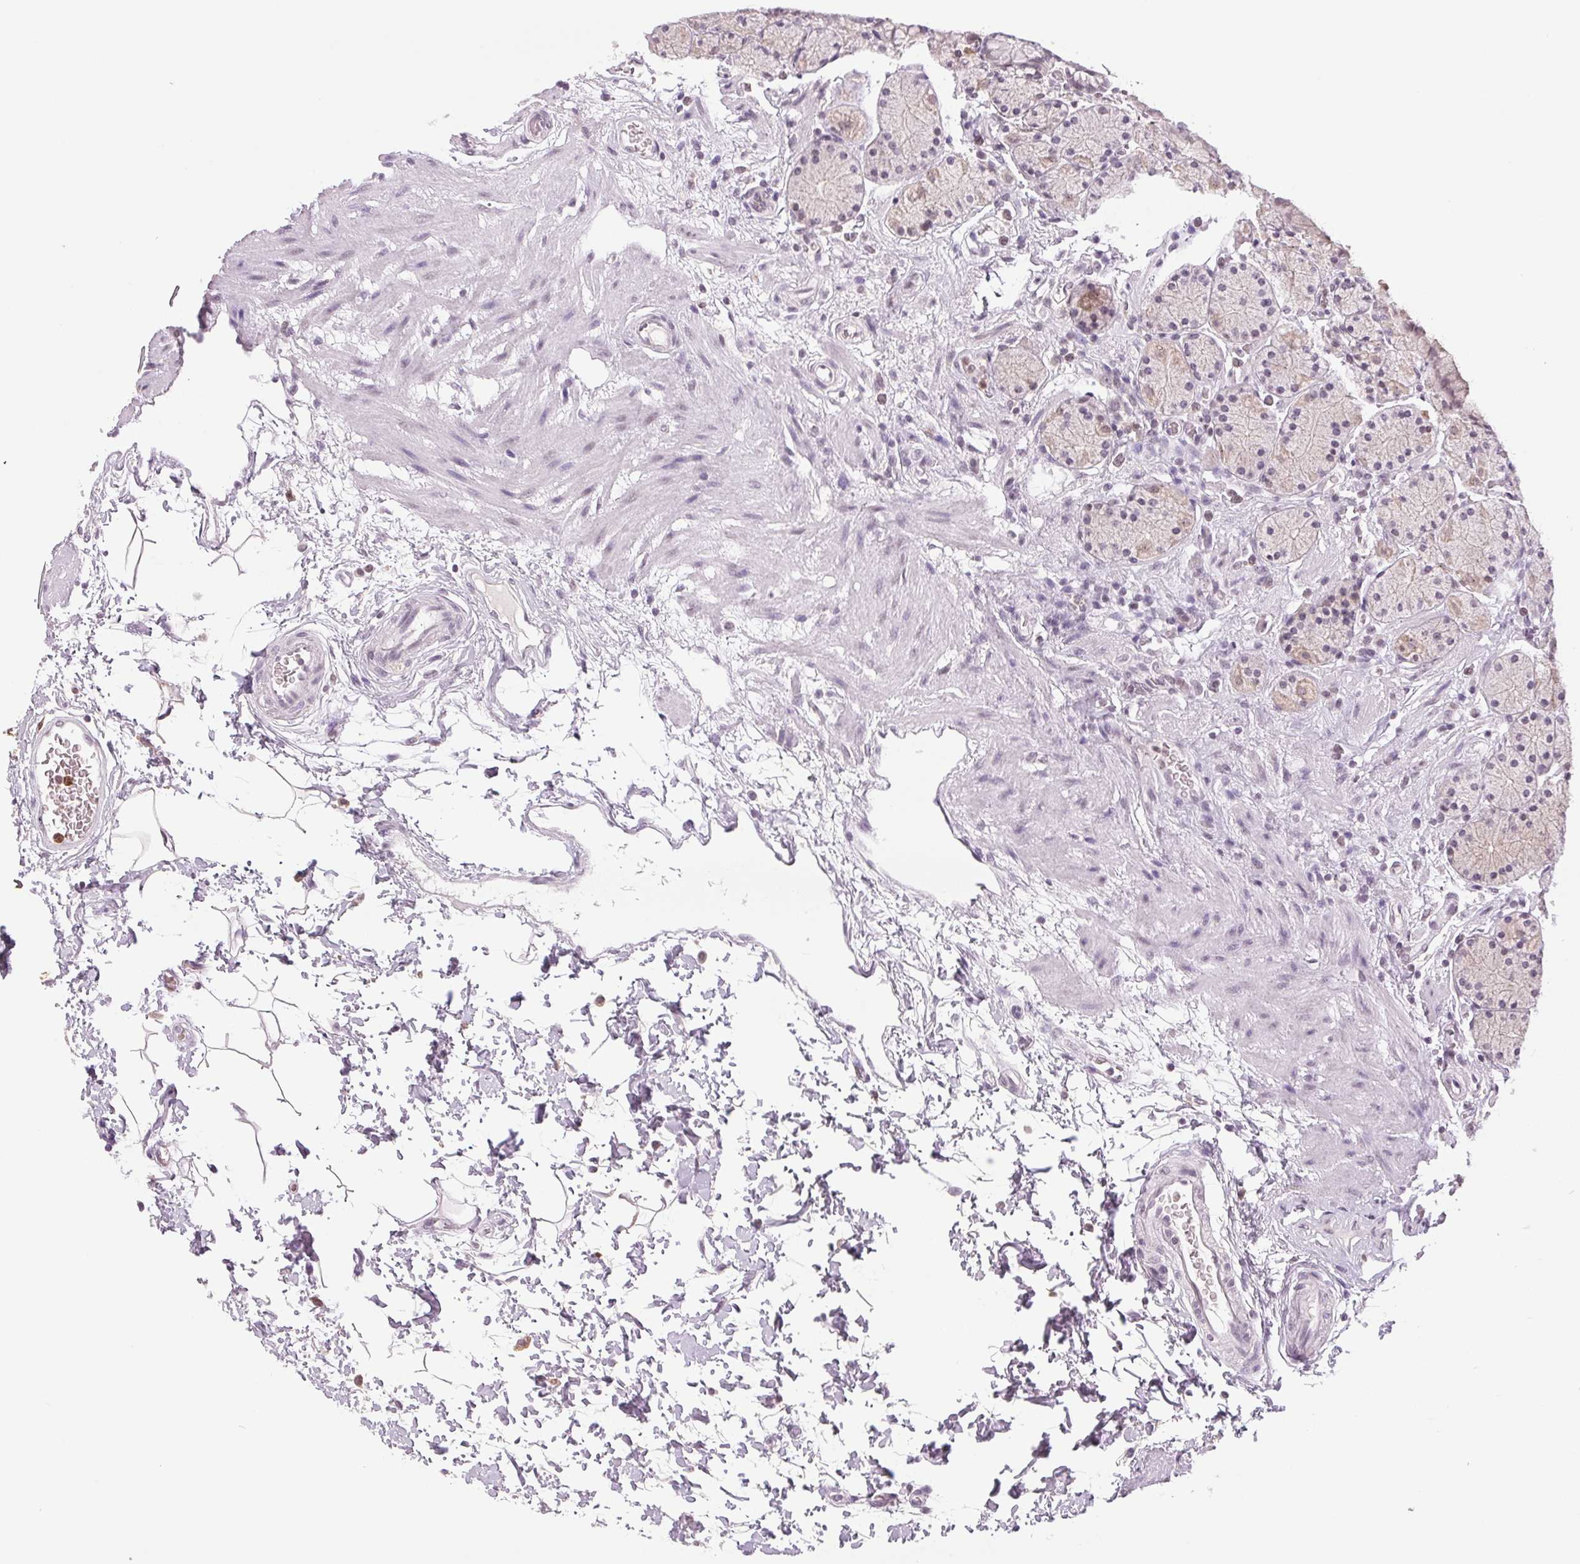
{"staining": {"intensity": "strong", "quantity": "<25%", "location": "nuclear"}, "tissue": "stomach", "cell_type": "Glandular cells", "image_type": "normal", "snomed": [{"axis": "morphology", "description": "Normal tissue, NOS"}, {"axis": "topography", "description": "Stomach, upper"}, {"axis": "topography", "description": "Stomach"}], "caption": "DAB immunohistochemical staining of normal stomach exhibits strong nuclear protein expression in about <25% of glandular cells.", "gene": "SMIM6", "patient": {"sex": "male", "age": 62}}